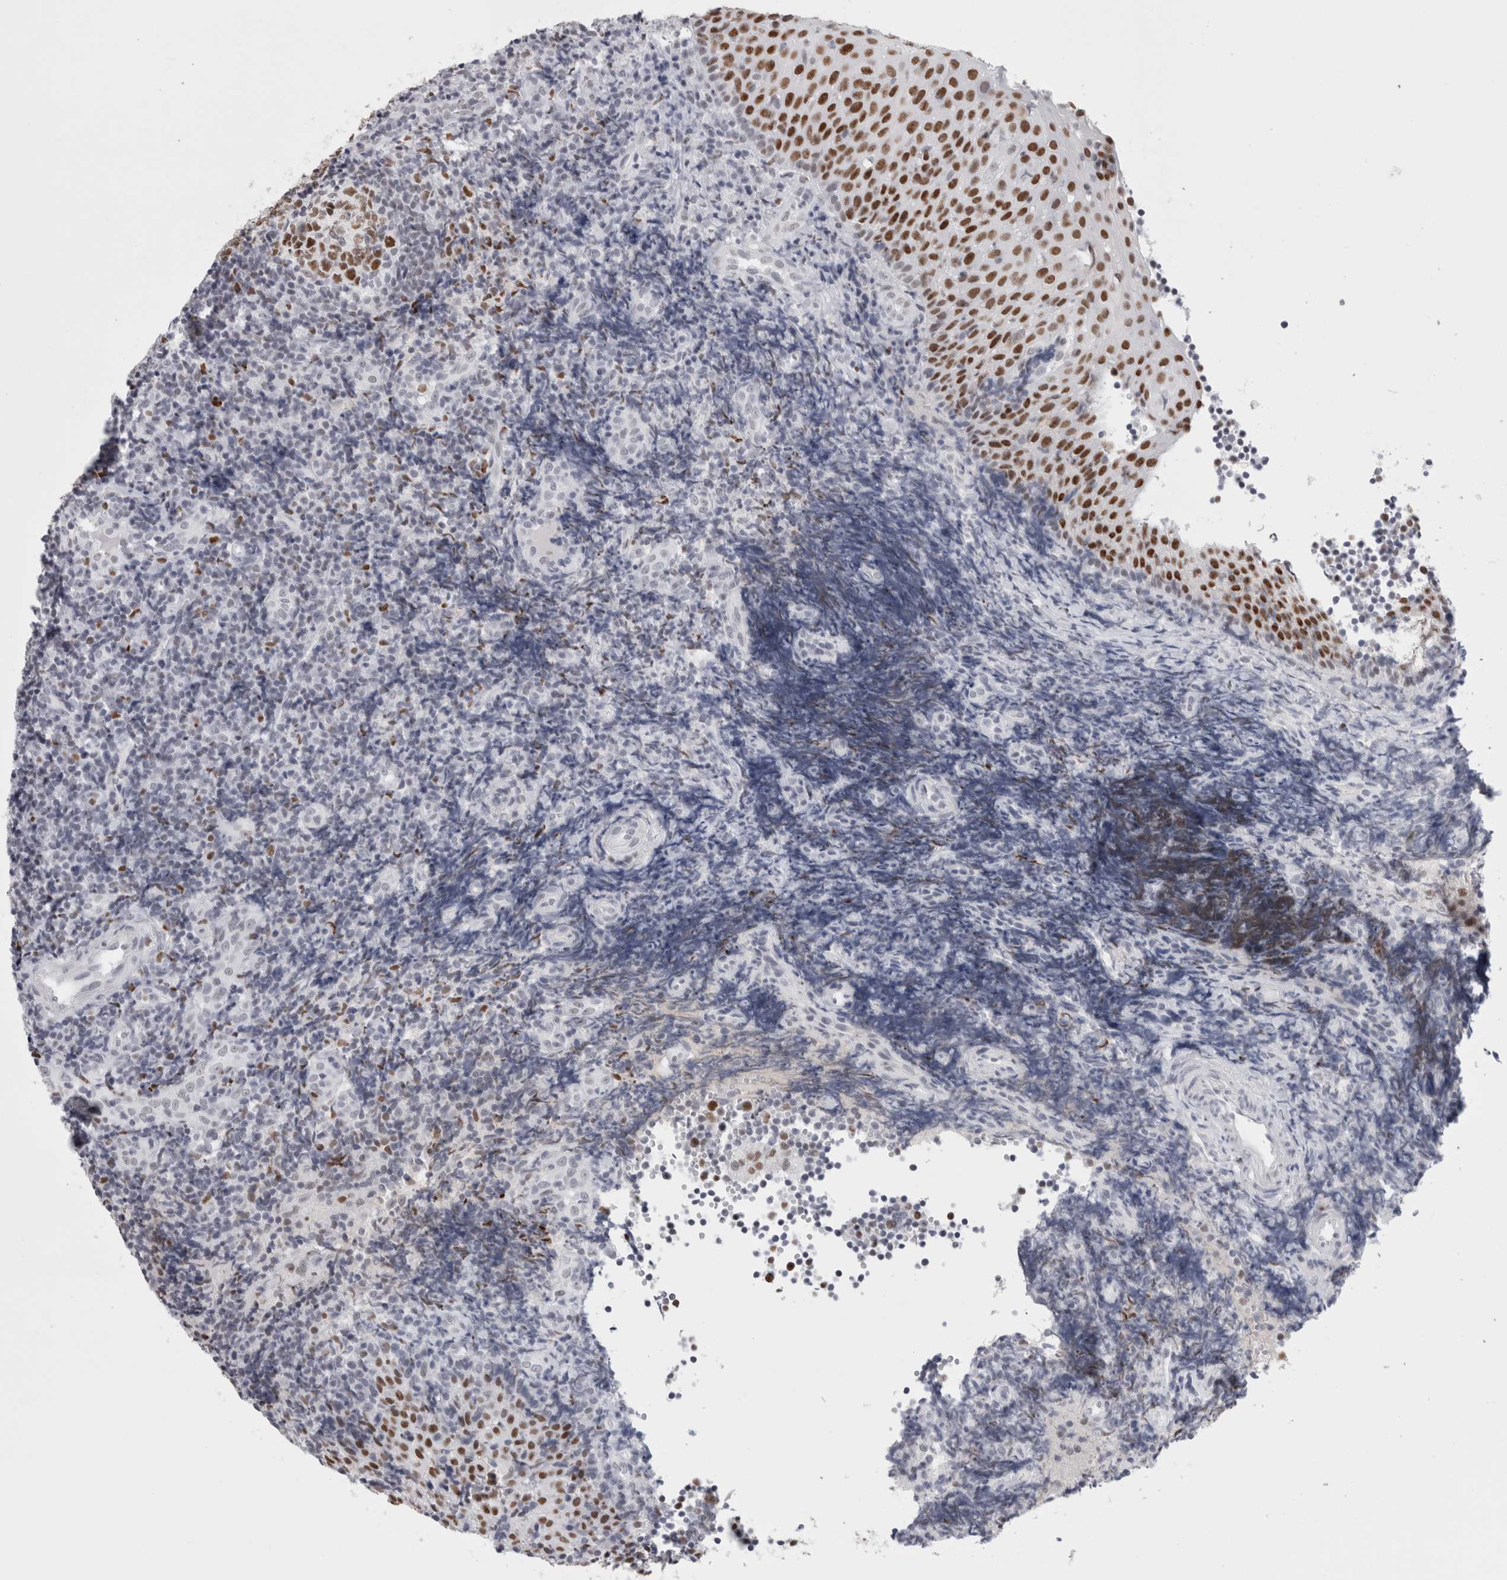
{"staining": {"intensity": "strong", "quantity": ">75%", "location": "nuclear"}, "tissue": "tonsil", "cell_type": "Germinal center cells", "image_type": "normal", "snomed": [{"axis": "morphology", "description": "Normal tissue, NOS"}, {"axis": "topography", "description": "Tonsil"}], "caption": "The image reveals immunohistochemical staining of unremarkable tonsil. There is strong nuclear positivity is appreciated in about >75% of germinal center cells.", "gene": "SMARCC1", "patient": {"sex": "female", "age": 40}}